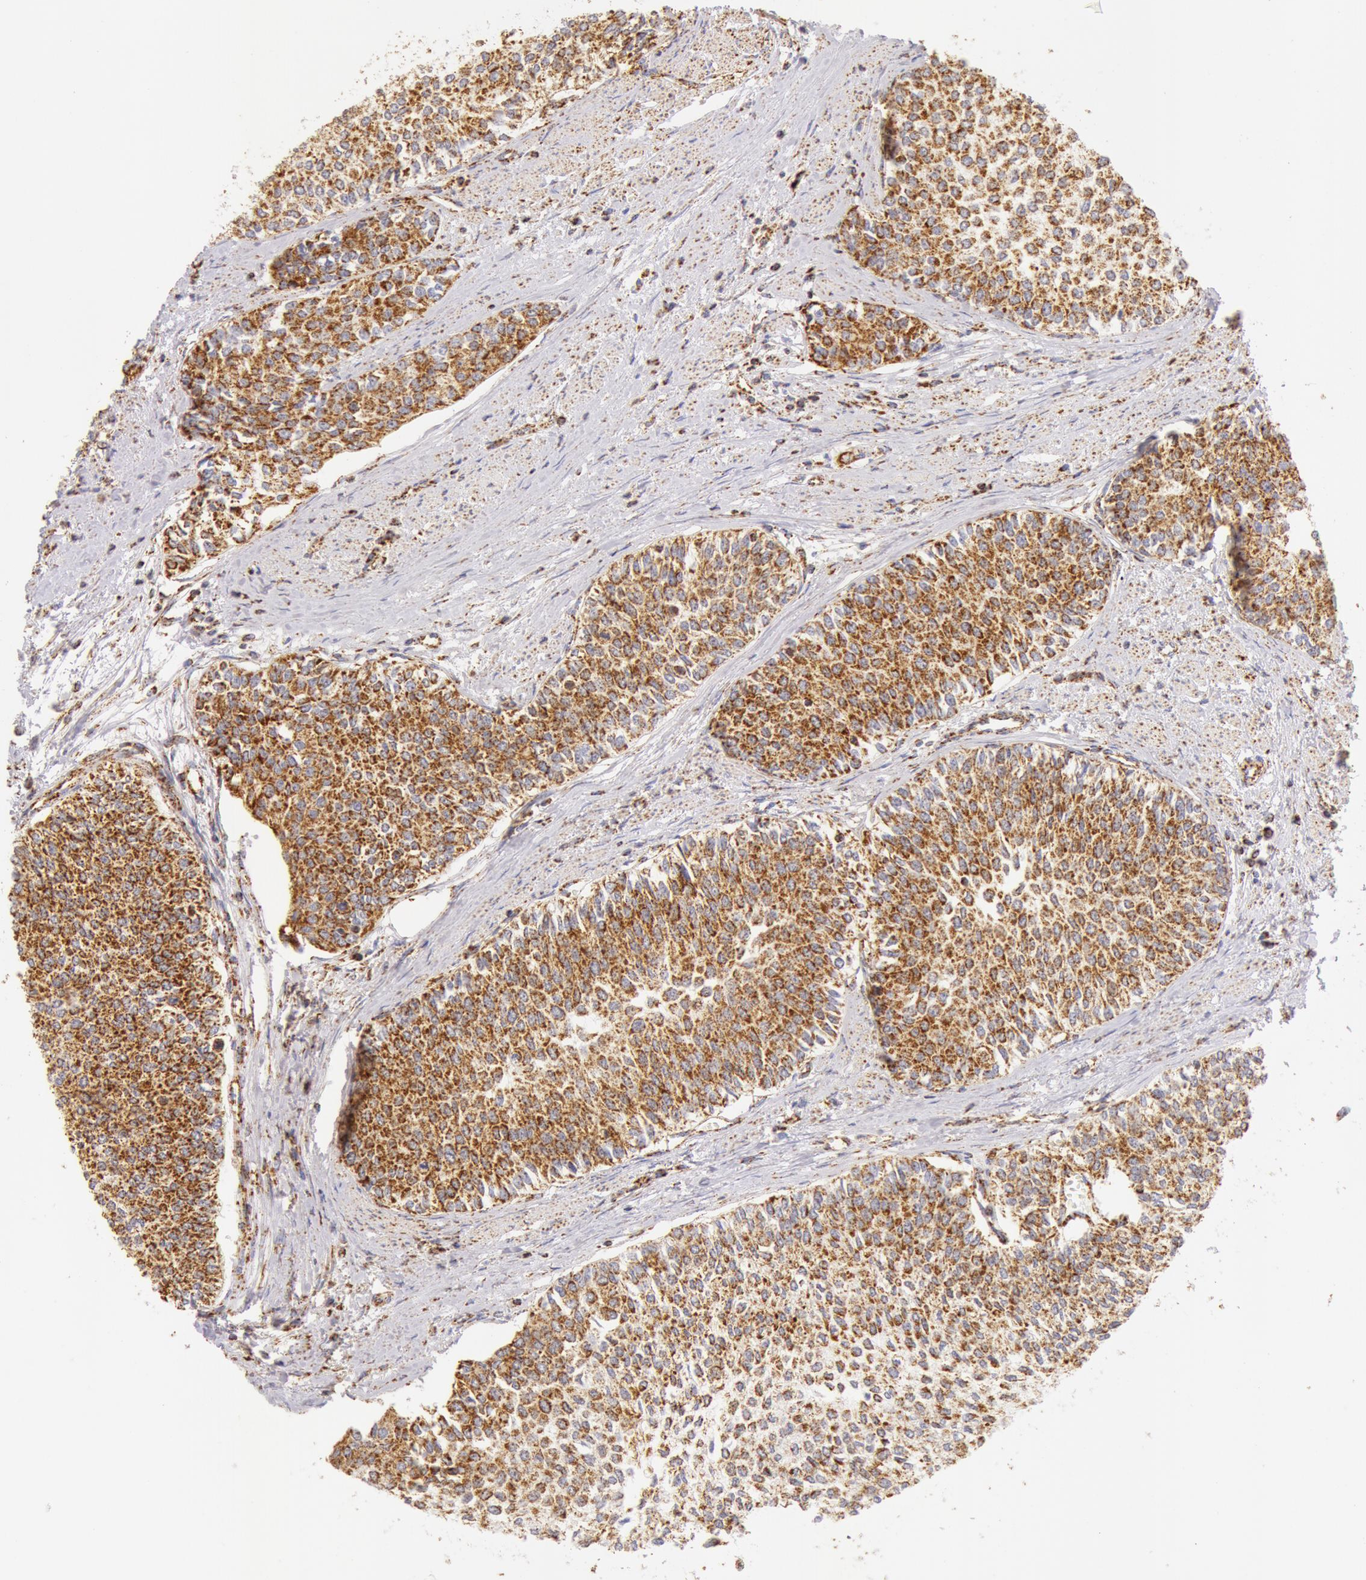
{"staining": {"intensity": "moderate", "quantity": ">75%", "location": "cytoplasmic/membranous"}, "tissue": "urothelial cancer", "cell_type": "Tumor cells", "image_type": "cancer", "snomed": [{"axis": "morphology", "description": "Urothelial carcinoma, Low grade"}, {"axis": "topography", "description": "Urinary bladder"}], "caption": "There is medium levels of moderate cytoplasmic/membranous expression in tumor cells of urothelial carcinoma (low-grade), as demonstrated by immunohistochemical staining (brown color).", "gene": "ATP5F1B", "patient": {"sex": "female", "age": 73}}